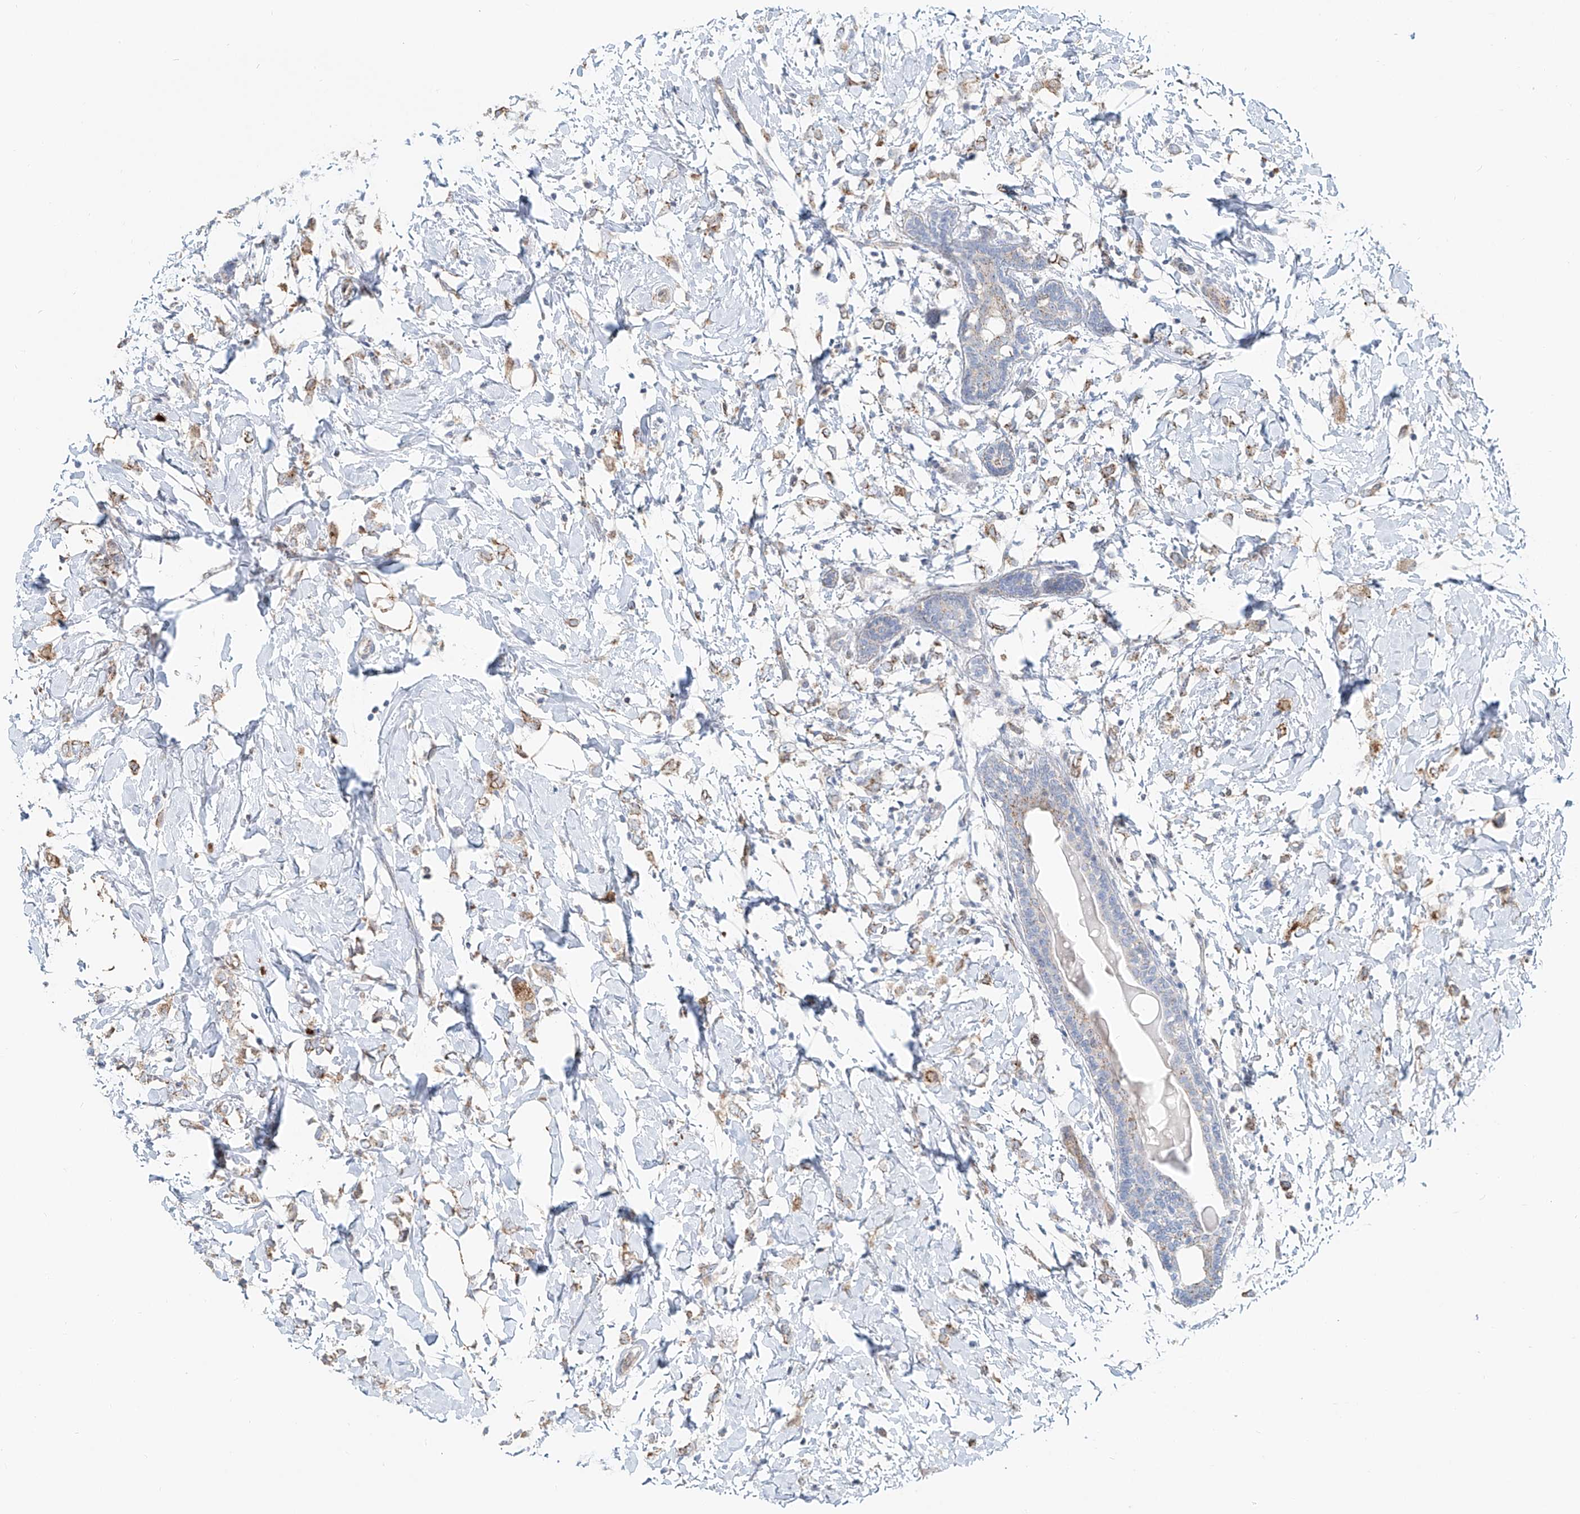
{"staining": {"intensity": "moderate", "quantity": "25%-75%", "location": "cytoplasmic/membranous"}, "tissue": "breast cancer", "cell_type": "Tumor cells", "image_type": "cancer", "snomed": [{"axis": "morphology", "description": "Normal tissue, NOS"}, {"axis": "morphology", "description": "Lobular carcinoma"}, {"axis": "topography", "description": "Breast"}], "caption": "Moderate cytoplasmic/membranous expression for a protein is identified in about 25%-75% of tumor cells of breast cancer using immunohistochemistry (IHC).", "gene": "PTPRA", "patient": {"sex": "female", "age": 47}}